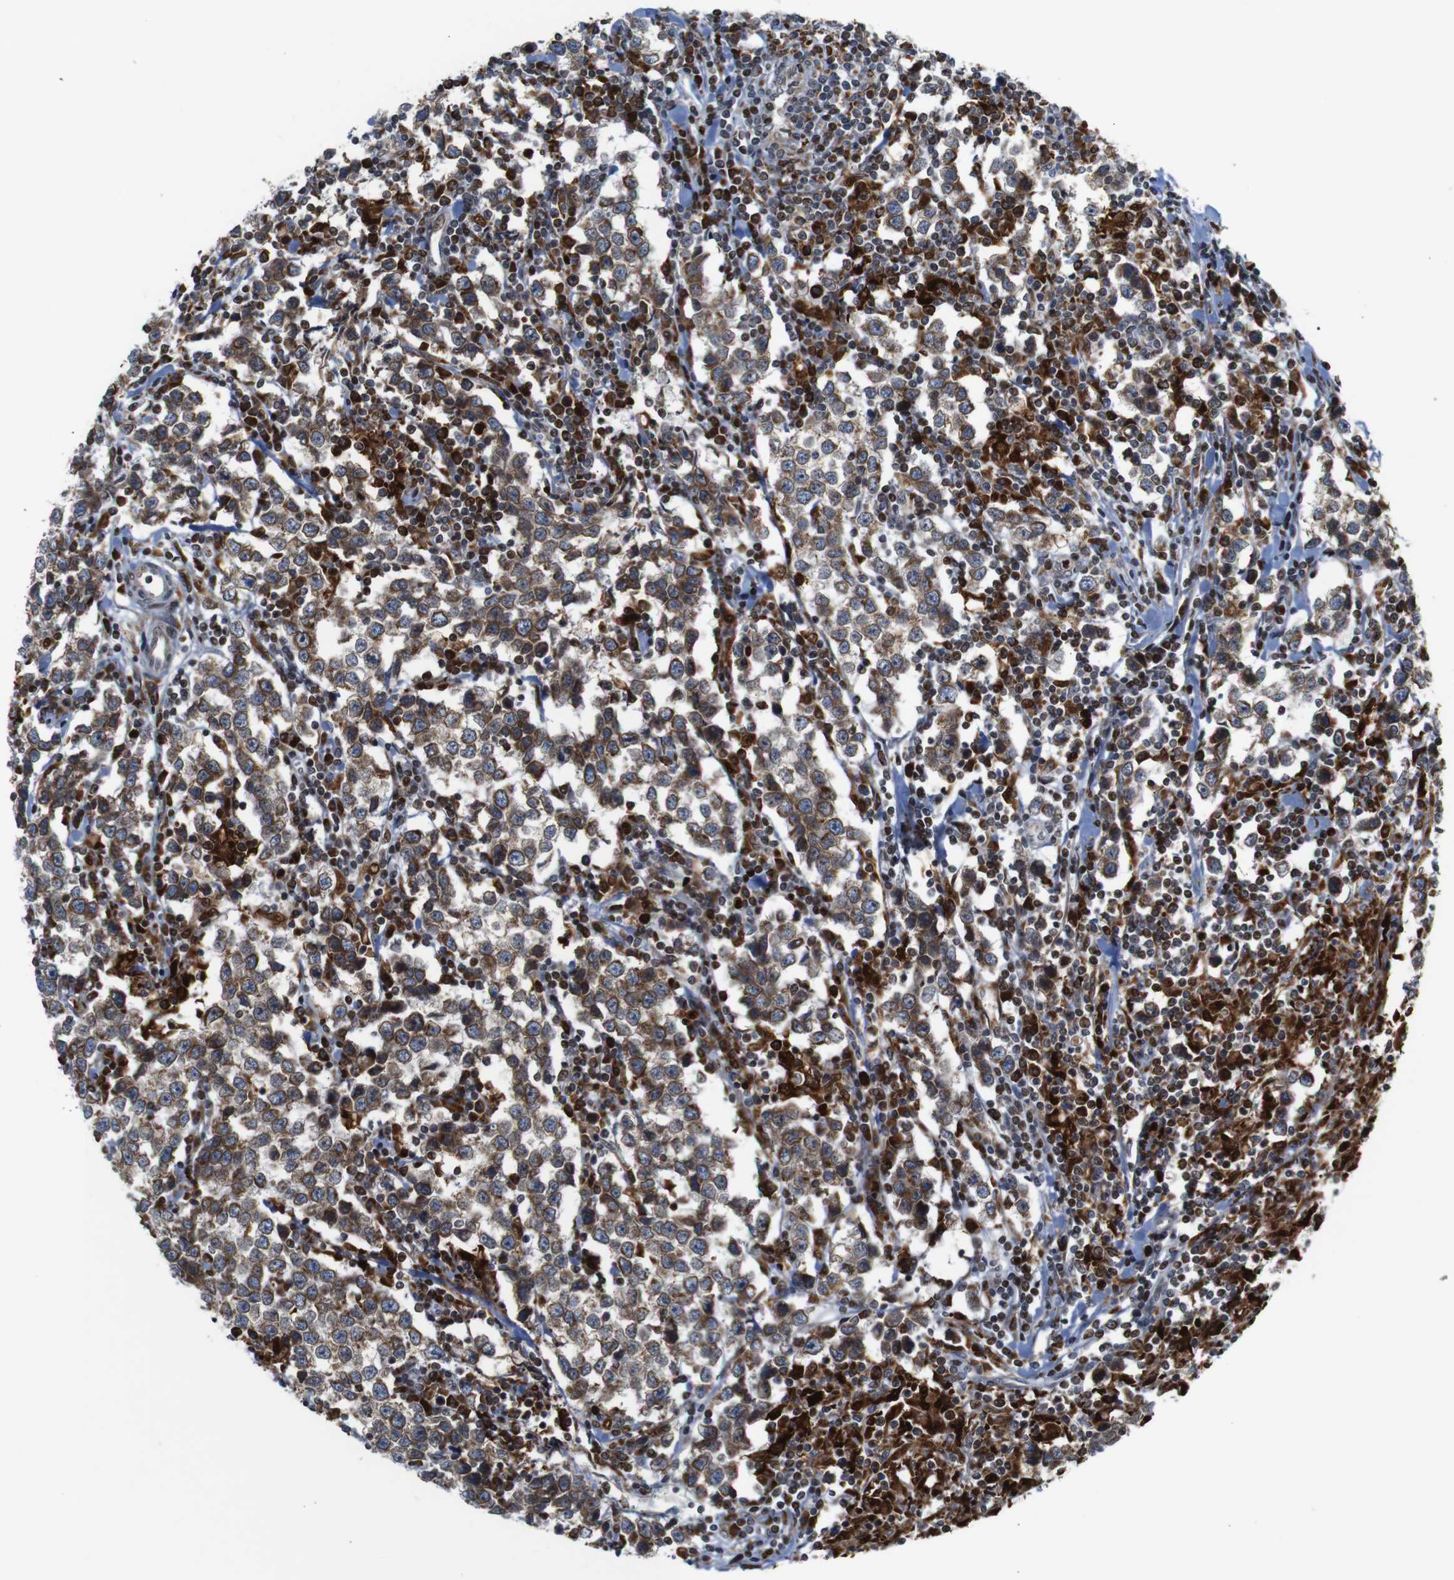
{"staining": {"intensity": "weak", "quantity": ">75%", "location": "cytoplasmic/membranous"}, "tissue": "testis cancer", "cell_type": "Tumor cells", "image_type": "cancer", "snomed": [{"axis": "morphology", "description": "Seminoma, NOS"}, {"axis": "morphology", "description": "Carcinoma, Embryonal, NOS"}, {"axis": "topography", "description": "Testis"}], "caption": "IHC (DAB) staining of testis embryonal carcinoma displays weak cytoplasmic/membranous protein positivity in approximately >75% of tumor cells. Using DAB (3,3'-diaminobenzidine) (brown) and hematoxylin (blue) stains, captured at high magnification using brightfield microscopy.", "gene": "PTPN1", "patient": {"sex": "male", "age": 36}}